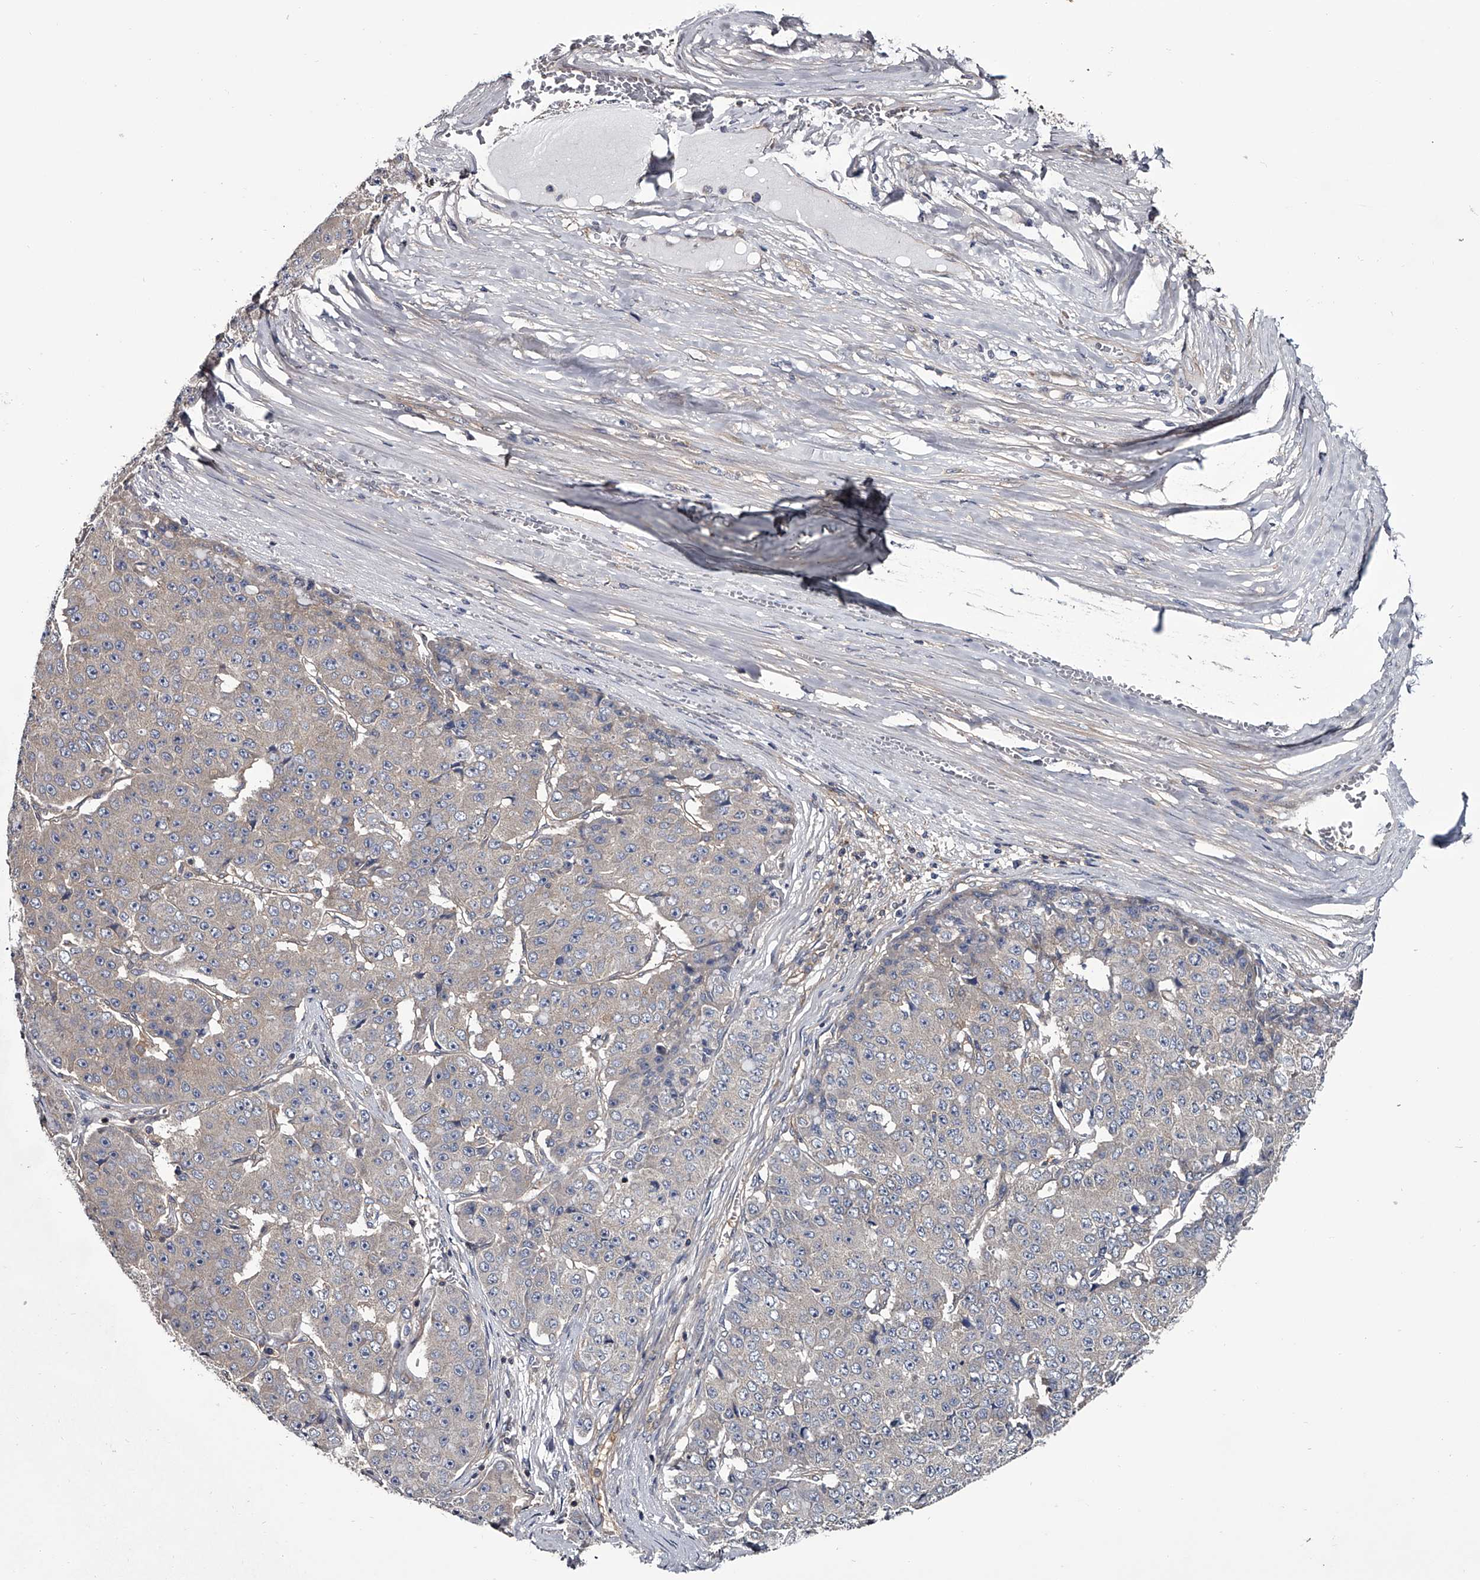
{"staining": {"intensity": "negative", "quantity": "none", "location": "none"}, "tissue": "pancreatic cancer", "cell_type": "Tumor cells", "image_type": "cancer", "snomed": [{"axis": "morphology", "description": "Adenocarcinoma, NOS"}, {"axis": "topography", "description": "Pancreas"}], "caption": "Immunohistochemistry of pancreatic cancer demonstrates no expression in tumor cells. Brightfield microscopy of immunohistochemistry stained with DAB (3,3'-diaminobenzidine) (brown) and hematoxylin (blue), captured at high magnification.", "gene": "GAPVD1", "patient": {"sex": "male", "age": 50}}